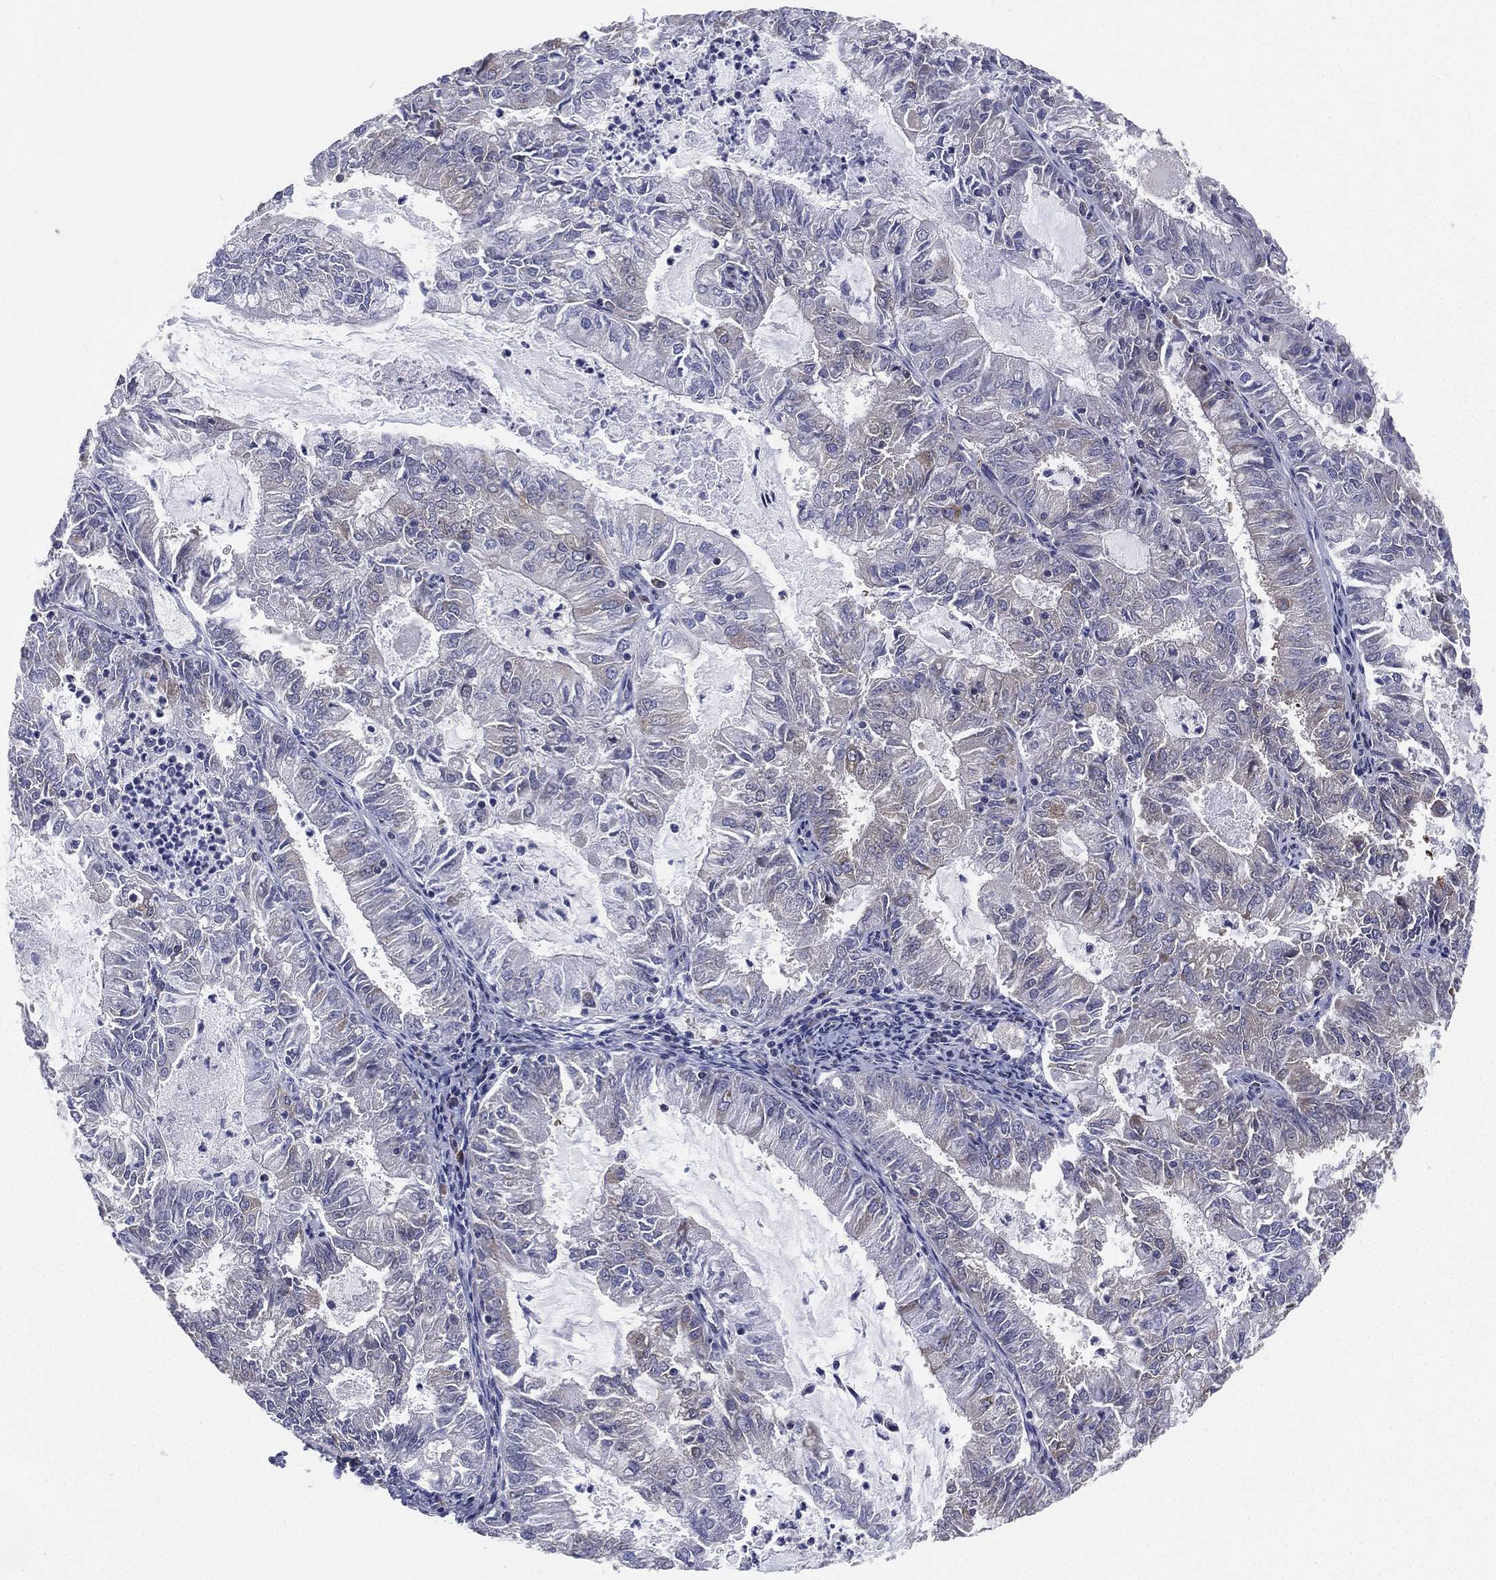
{"staining": {"intensity": "weak", "quantity": "25%-75%", "location": "cytoplasmic/membranous"}, "tissue": "endometrial cancer", "cell_type": "Tumor cells", "image_type": "cancer", "snomed": [{"axis": "morphology", "description": "Adenocarcinoma, NOS"}, {"axis": "topography", "description": "Endometrium"}], "caption": "High-power microscopy captured an immunohistochemistry micrograph of adenocarcinoma (endometrial), revealing weak cytoplasmic/membranous staining in approximately 25%-75% of tumor cells. (DAB IHC, brown staining for protein, blue staining for nuclei).", "gene": "FARSA", "patient": {"sex": "female", "age": 57}}